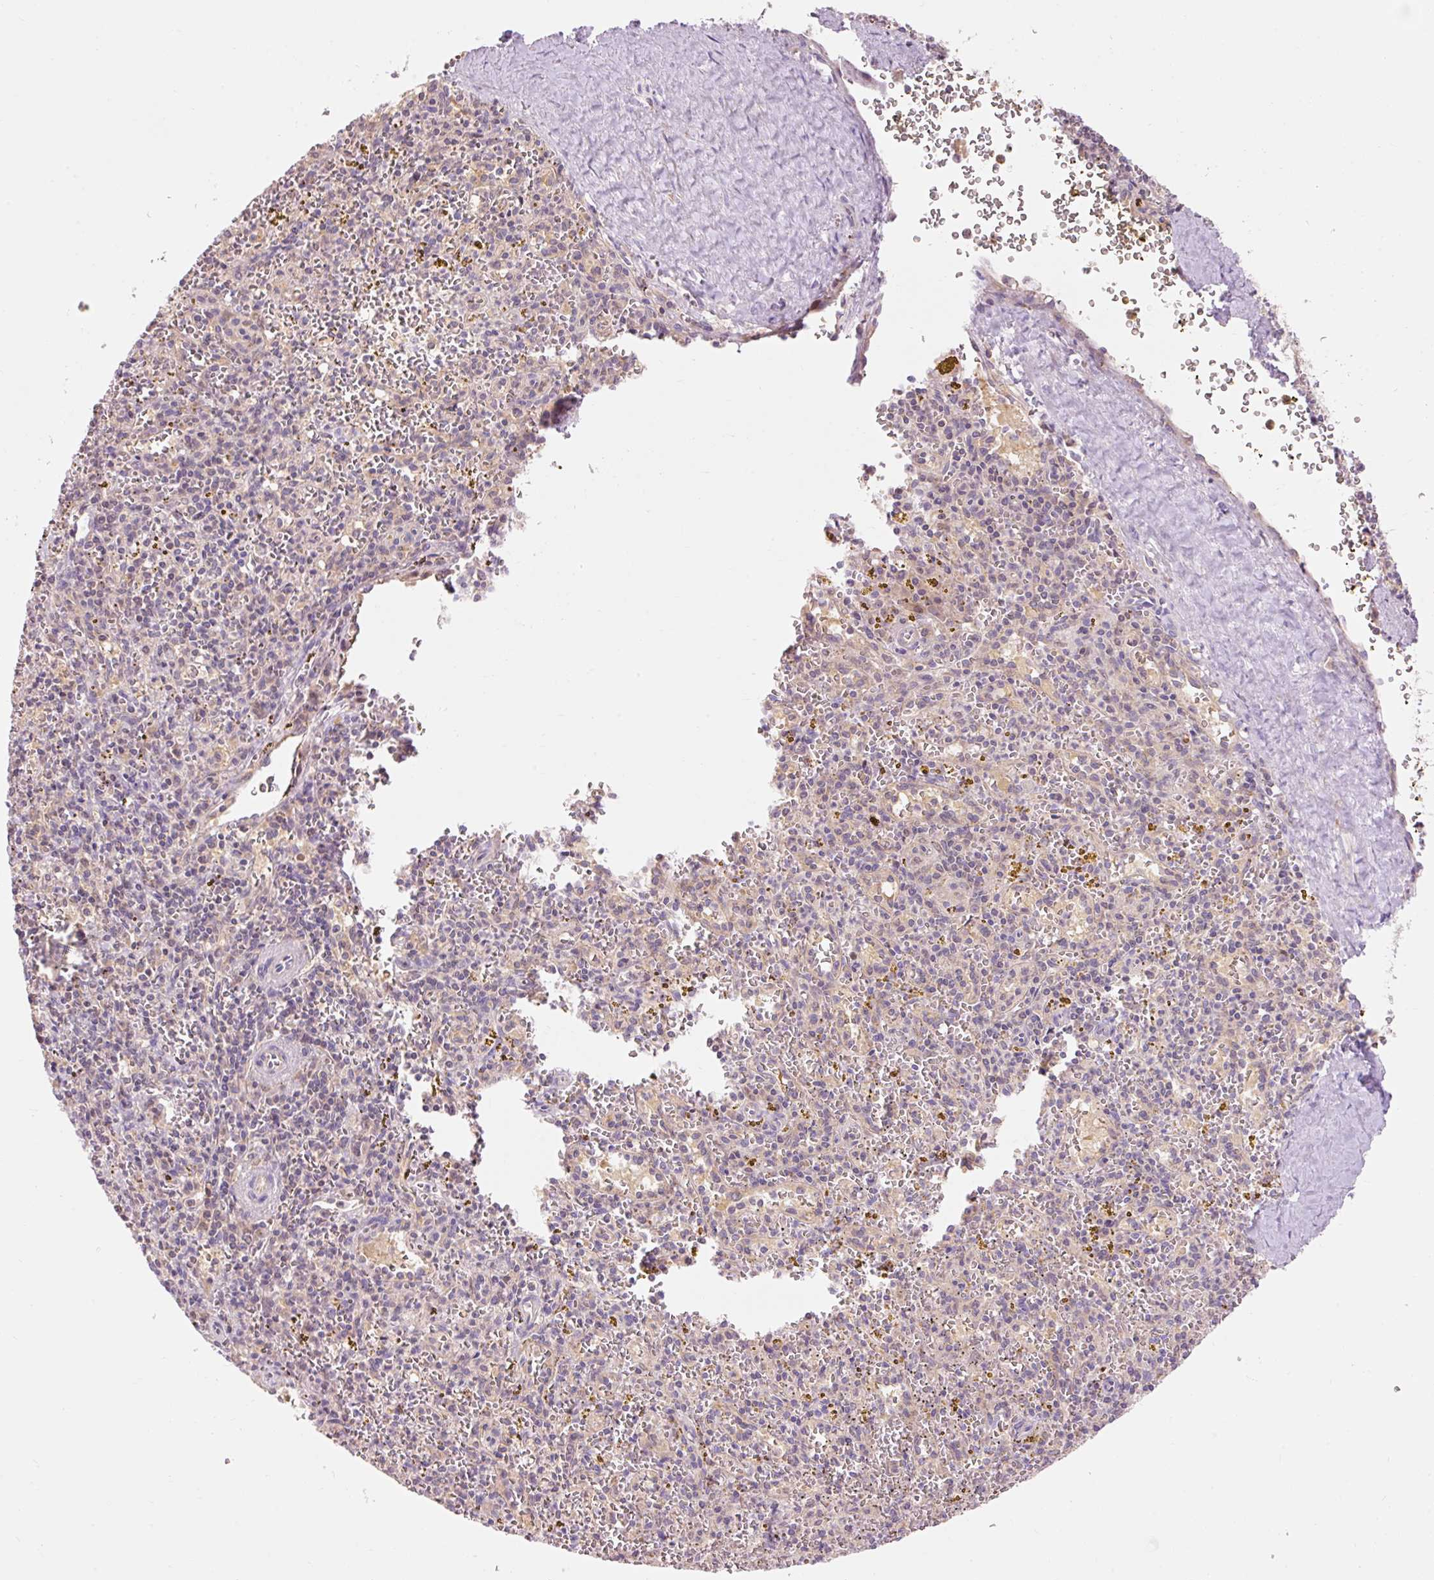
{"staining": {"intensity": "negative", "quantity": "none", "location": "none"}, "tissue": "spleen", "cell_type": "Cells in red pulp", "image_type": "normal", "snomed": [{"axis": "morphology", "description": "Normal tissue, NOS"}, {"axis": "topography", "description": "Spleen"}], "caption": "Histopathology image shows no significant protein expression in cells in red pulp of normal spleen. The staining was performed using DAB to visualize the protein expression in brown, while the nuclei were stained in blue with hematoxylin (Magnification: 20x).", "gene": "IMMT", "patient": {"sex": "male", "age": 57}}